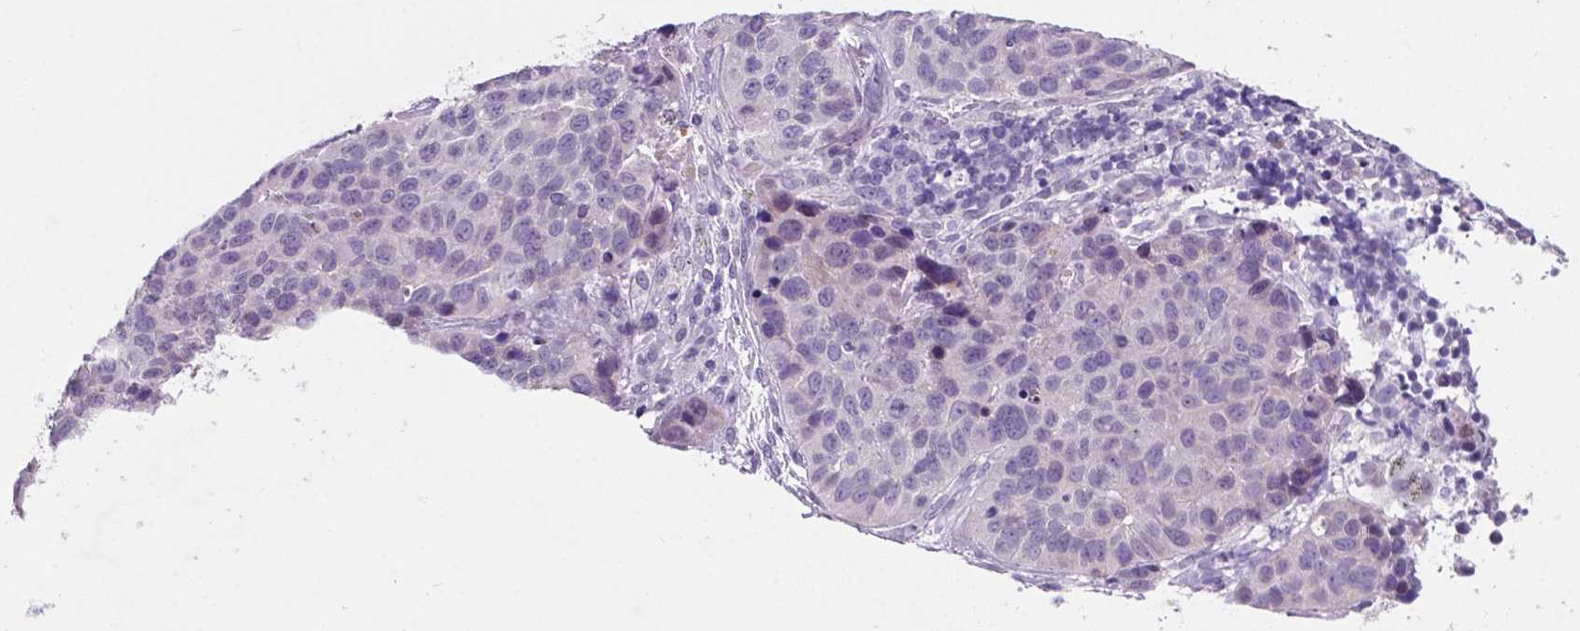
{"staining": {"intensity": "negative", "quantity": "none", "location": "none"}, "tissue": "lung cancer", "cell_type": "Tumor cells", "image_type": "cancer", "snomed": [{"axis": "morphology", "description": "Squamous cell carcinoma, NOS"}, {"axis": "topography", "description": "Lung"}], "caption": "The photomicrograph demonstrates no significant positivity in tumor cells of lung squamous cell carcinoma.", "gene": "EBLN2", "patient": {"sex": "male", "age": 62}}